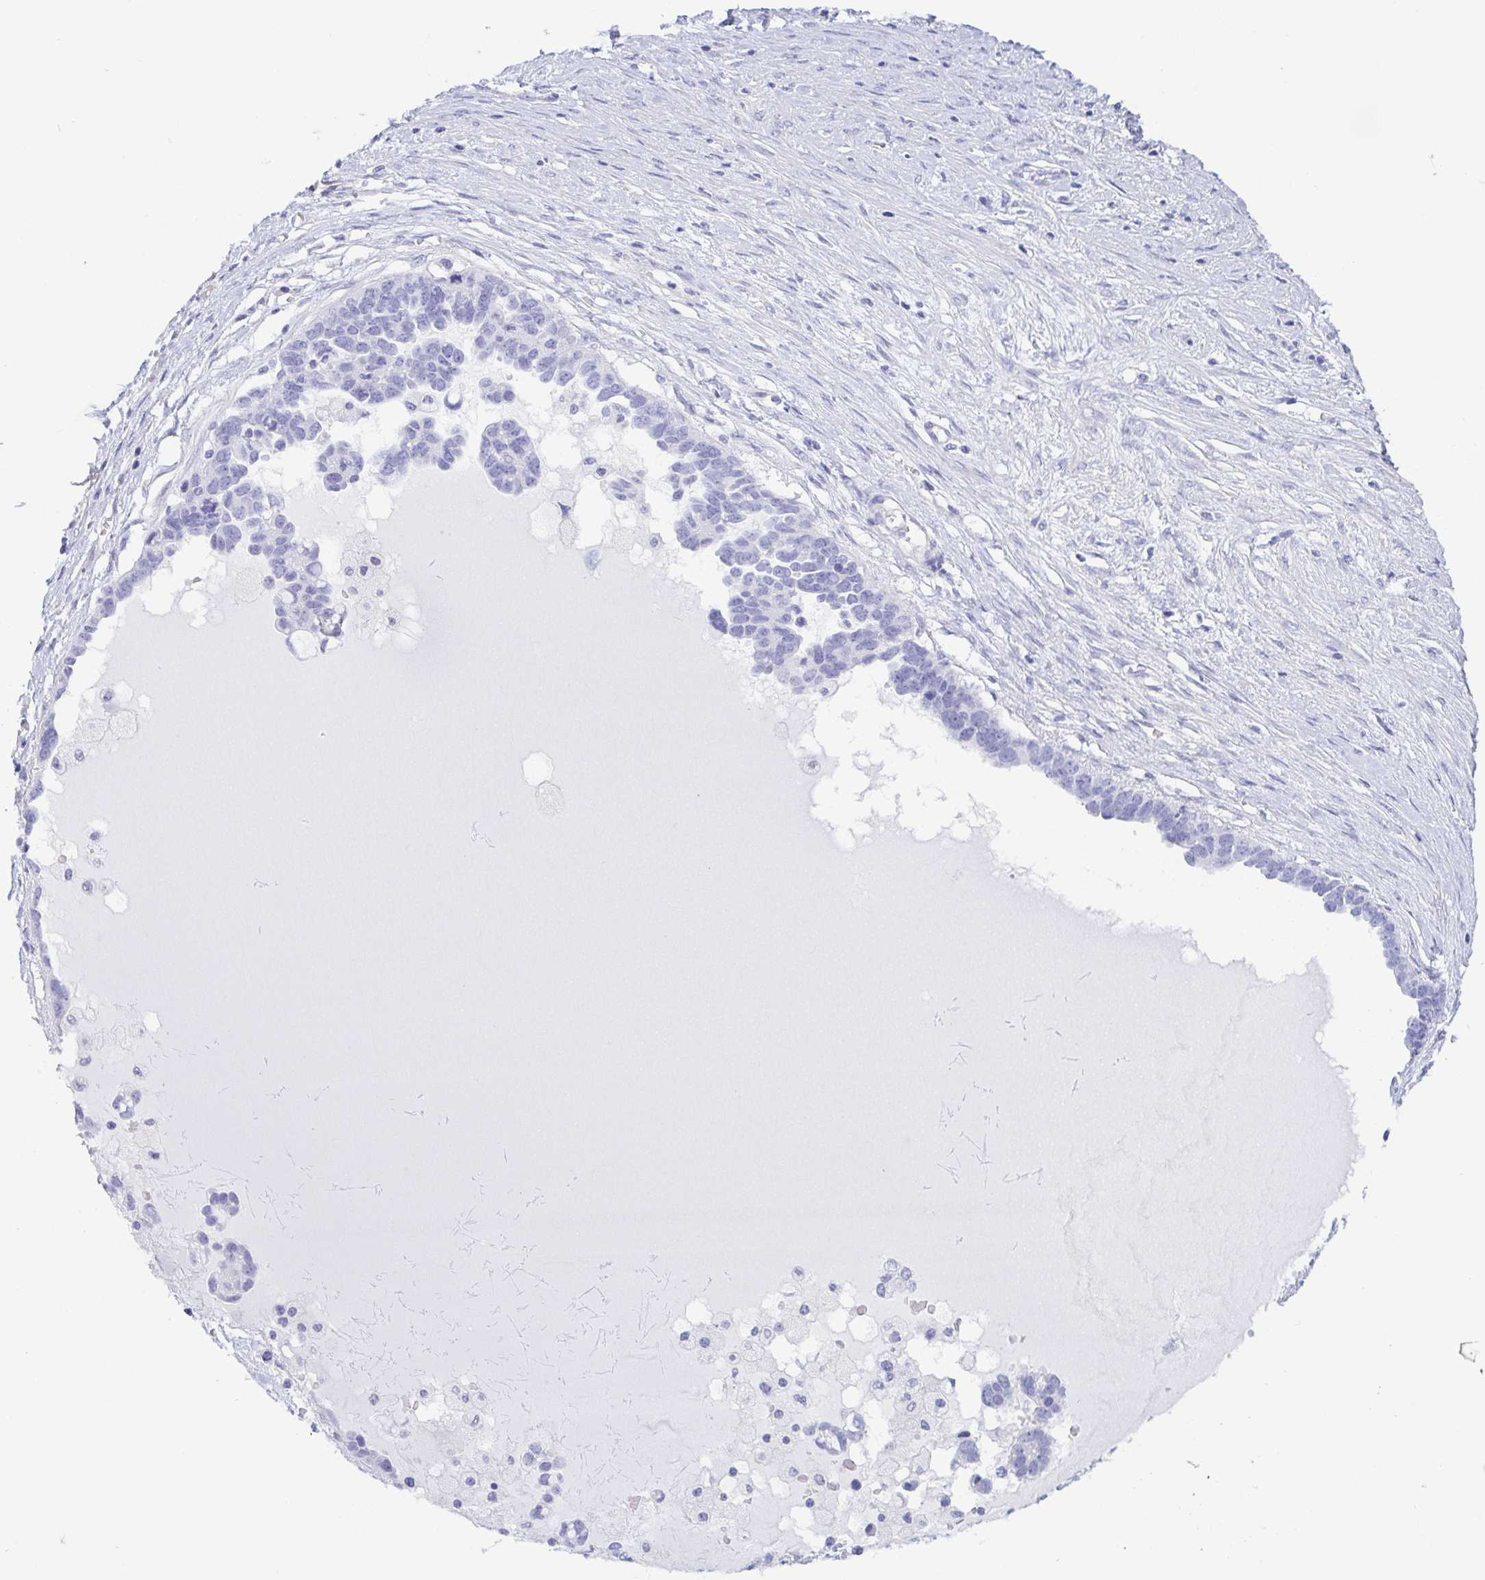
{"staining": {"intensity": "negative", "quantity": "none", "location": "none"}, "tissue": "ovarian cancer", "cell_type": "Tumor cells", "image_type": "cancer", "snomed": [{"axis": "morphology", "description": "Cystadenocarcinoma, serous, NOS"}, {"axis": "topography", "description": "Ovary"}], "caption": "The immunohistochemistry image has no significant expression in tumor cells of ovarian cancer tissue.", "gene": "PRR4", "patient": {"sex": "female", "age": 54}}